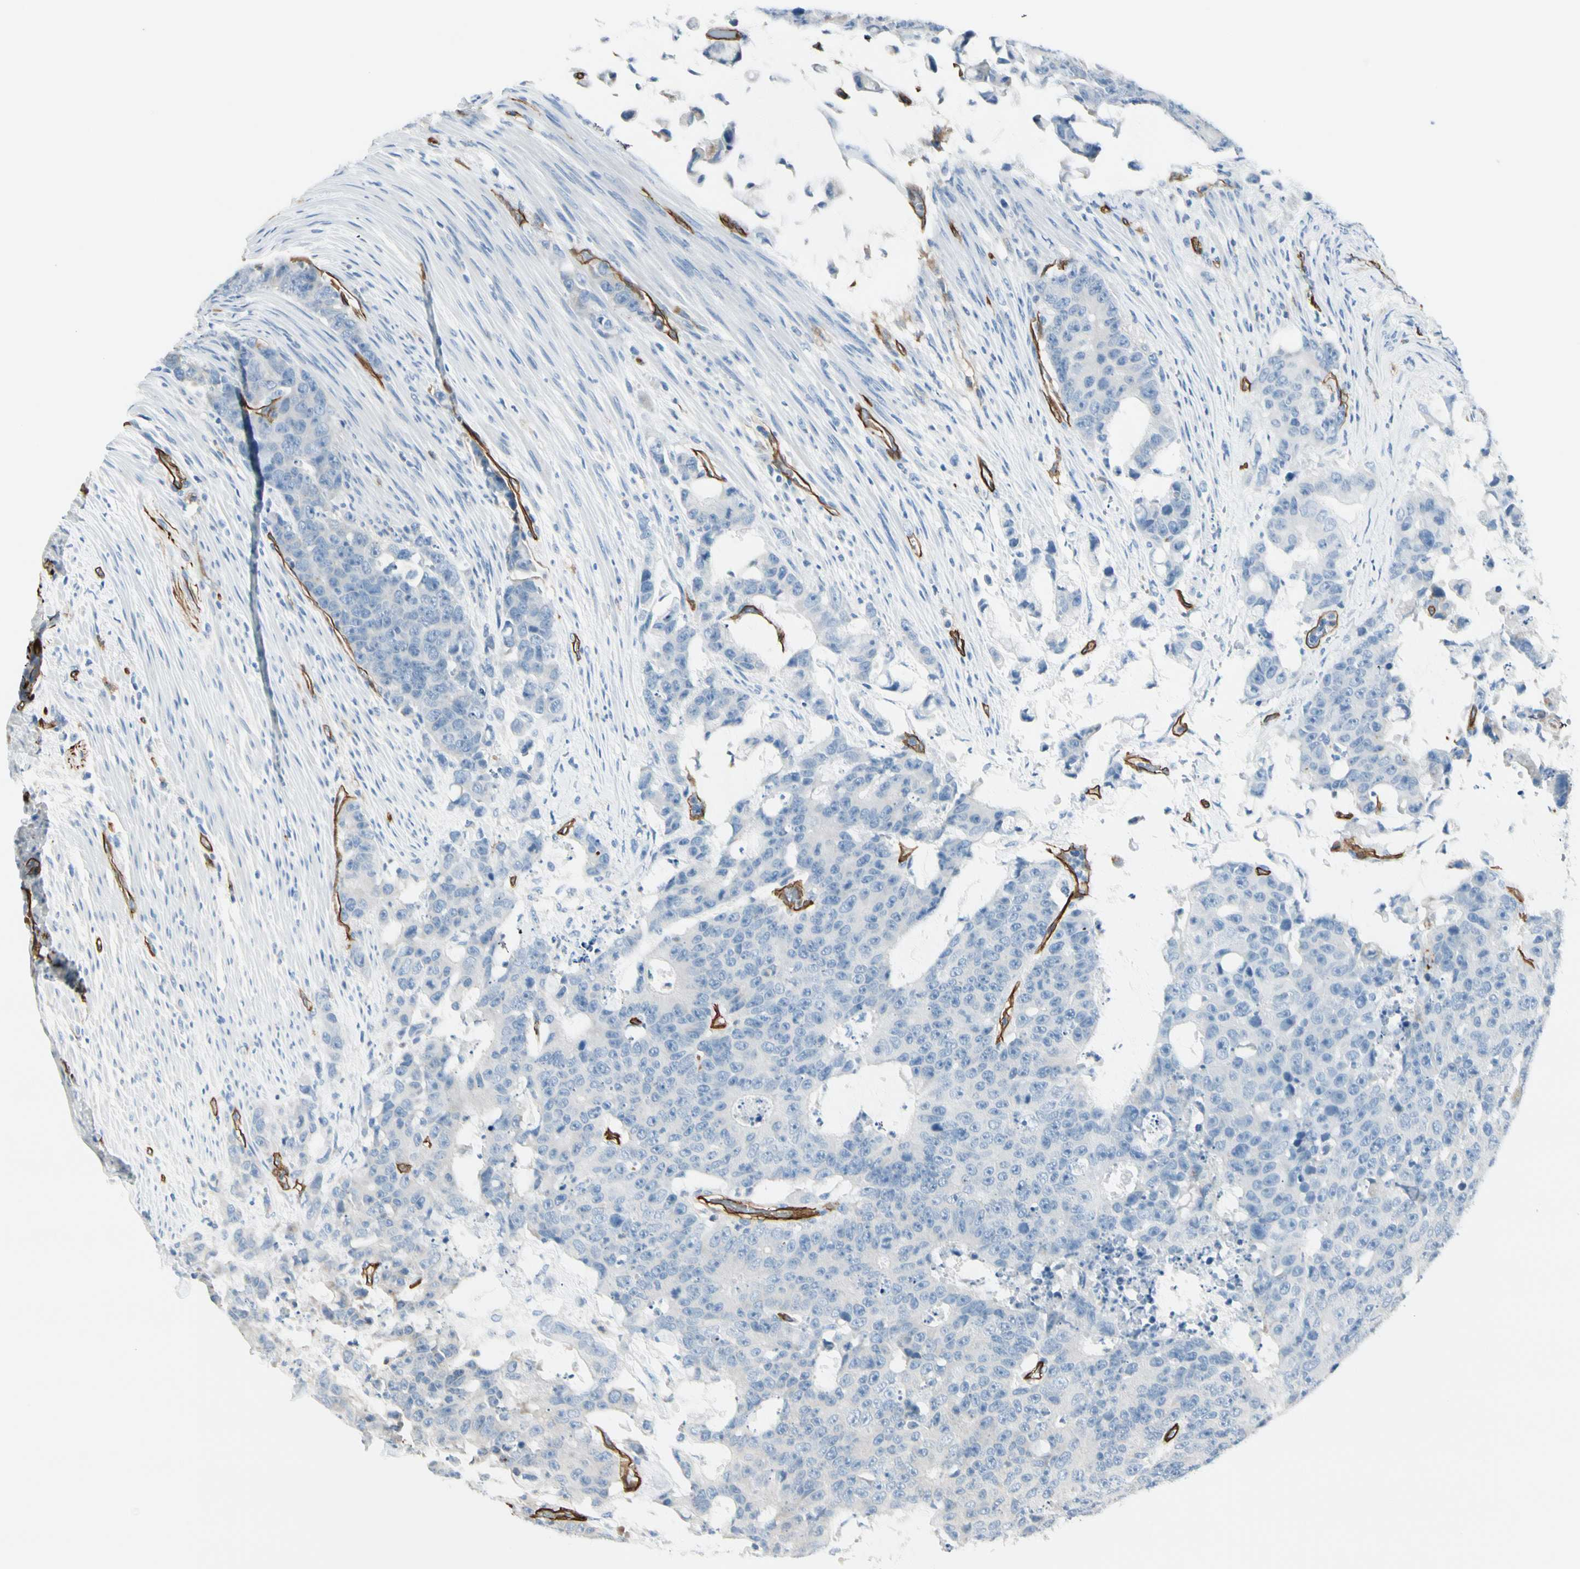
{"staining": {"intensity": "negative", "quantity": "none", "location": "none"}, "tissue": "colorectal cancer", "cell_type": "Tumor cells", "image_type": "cancer", "snomed": [{"axis": "morphology", "description": "Adenocarcinoma, NOS"}, {"axis": "topography", "description": "Colon"}], "caption": "This is an immunohistochemistry (IHC) photomicrograph of human colorectal adenocarcinoma. There is no expression in tumor cells.", "gene": "CD93", "patient": {"sex": "female", "age": 86}}